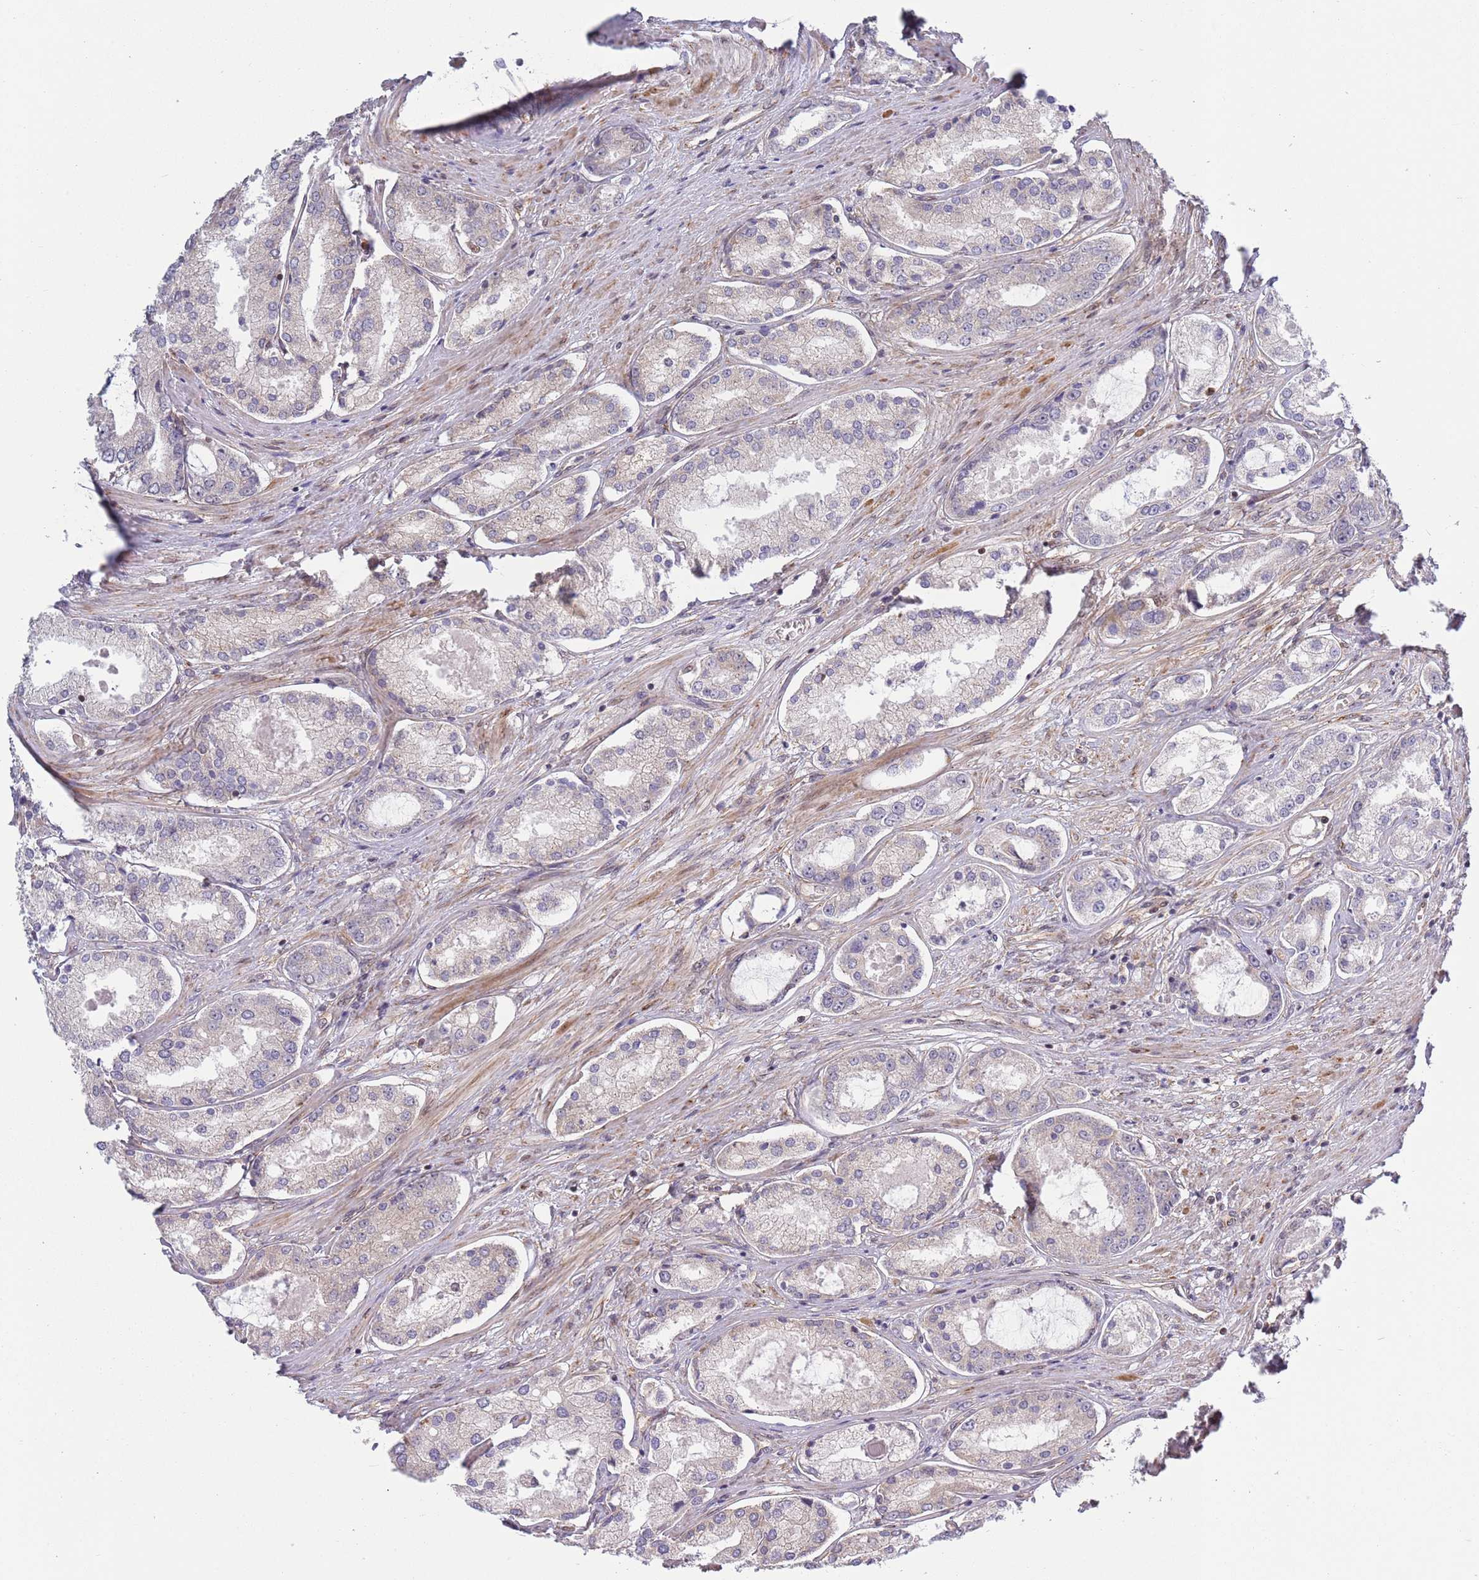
{"staining": {"intensity": "negative", "quantity": "none", "location": "none"}, "tissue": "prostate cancer", "cell_type": "Tumor cells", "image_type": "cancer", "snomed": [{"axis": "morphology", "description": "Adenocarcinoma, Low grade"}, {"axis": "topography", "description": "Prostate"}], "caption": "There is no significant staining in tumor cells of prostate cancer.", "gene": "TBX10", "patient": {"sex": "male", "age": 68}}